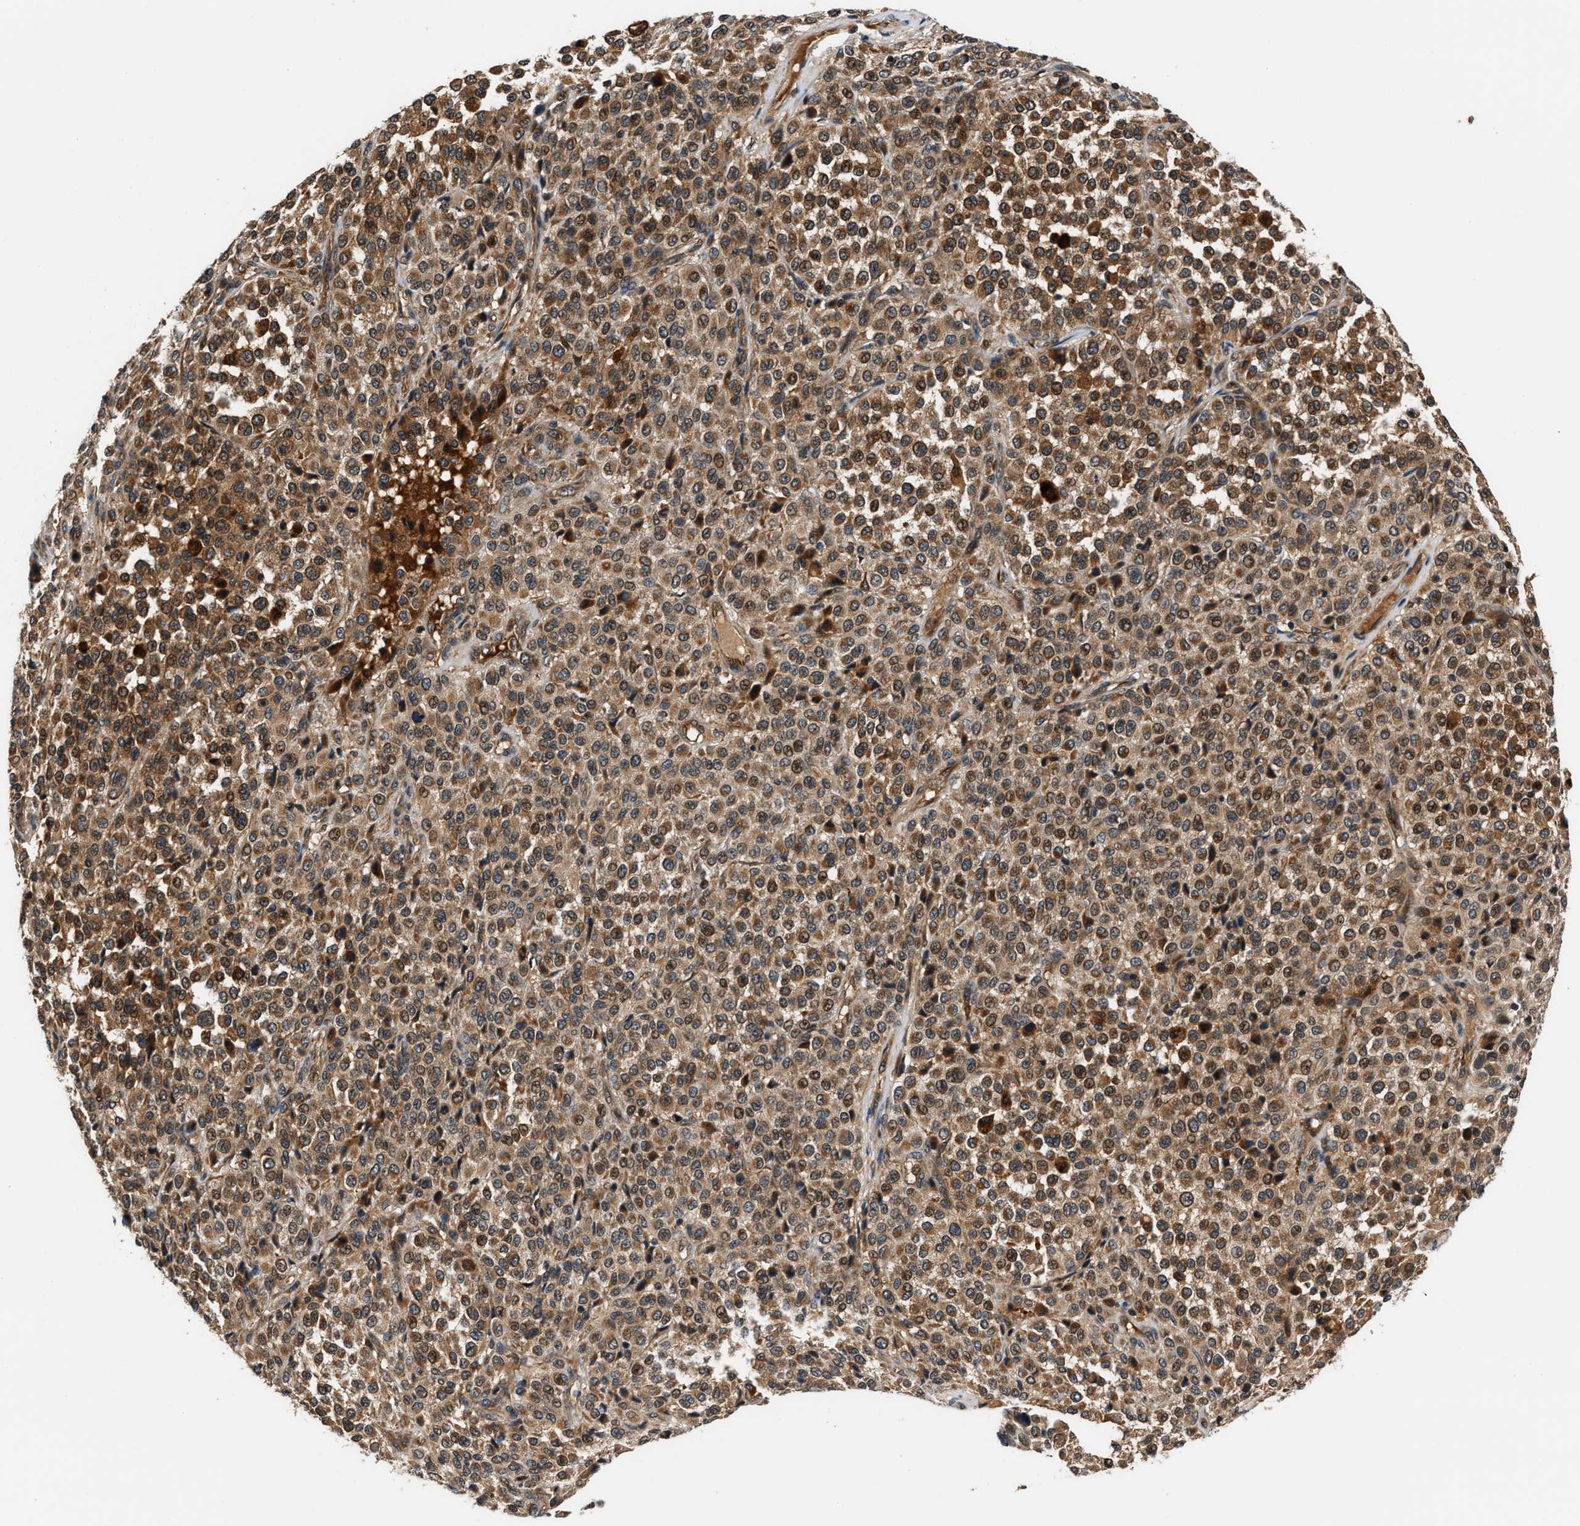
{"staining": {"intensity": "moderate", "quantity": ">75%", "location": "cytoplasmic/membranous"}, "tissue": "melanoma", "cell_type": "Tumor cells", "image_type": "cancer", "snomed": [{"axis": "morphology", "description": "Malignant melanoma, Metastatic site"}, {"axis": "topography", "description": "Pancreas"}], "caption": "The immunohistochemical stain highlights moderate cytoplasmic/membranous positivity in tumor cells of melanoma tissue.", "gene": "TUT7", "patient": {"sex": "female", "age": 30}}